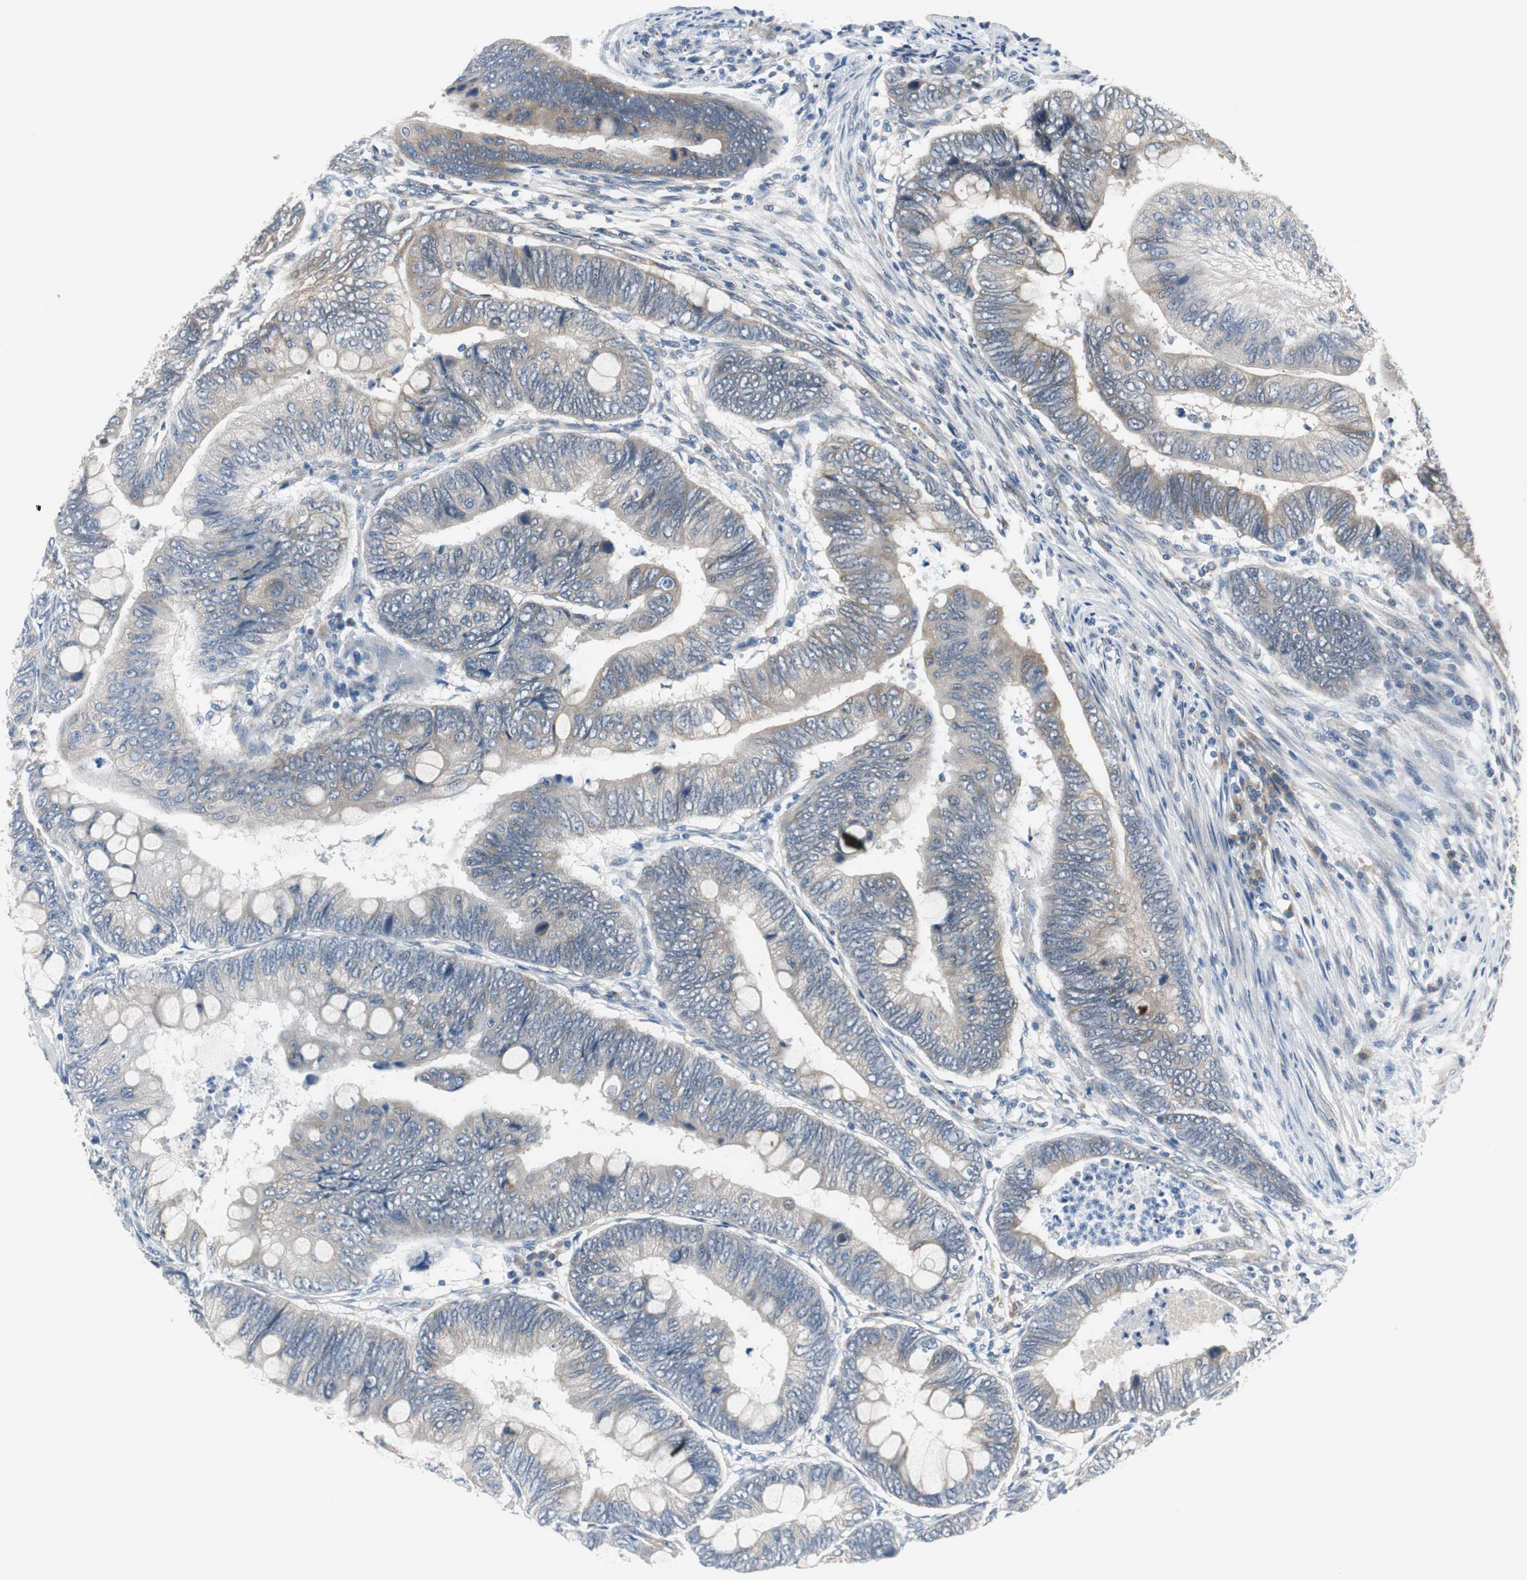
{"staining": {"intensity": "weak", "quantity": ">75%", "location": "cytoplasmic/membranous"}, "tissue": "colorectal cancer", "cell_type": "Tumor cells", "image_type": "cancer", "snomed": [{"axis": "morphology", "description": "Normal tissue, NOS"}, {"axis": "morphology", "description": "Adenocarcinoma, NOS"}, {"axis": "topography", "description": "Rectum"}, {"axis": "topography", "description": "Peripheral nerve tissue"}], "caption": "Immunohistochemical staining of colorectal cancer (adenocarcinoma) reveals low levels of weak cytoplasmic/membranous positivity in about >75% of tumor cells.", "gene": "PLAA", "patient": {"sex": "male", "age": 92}}